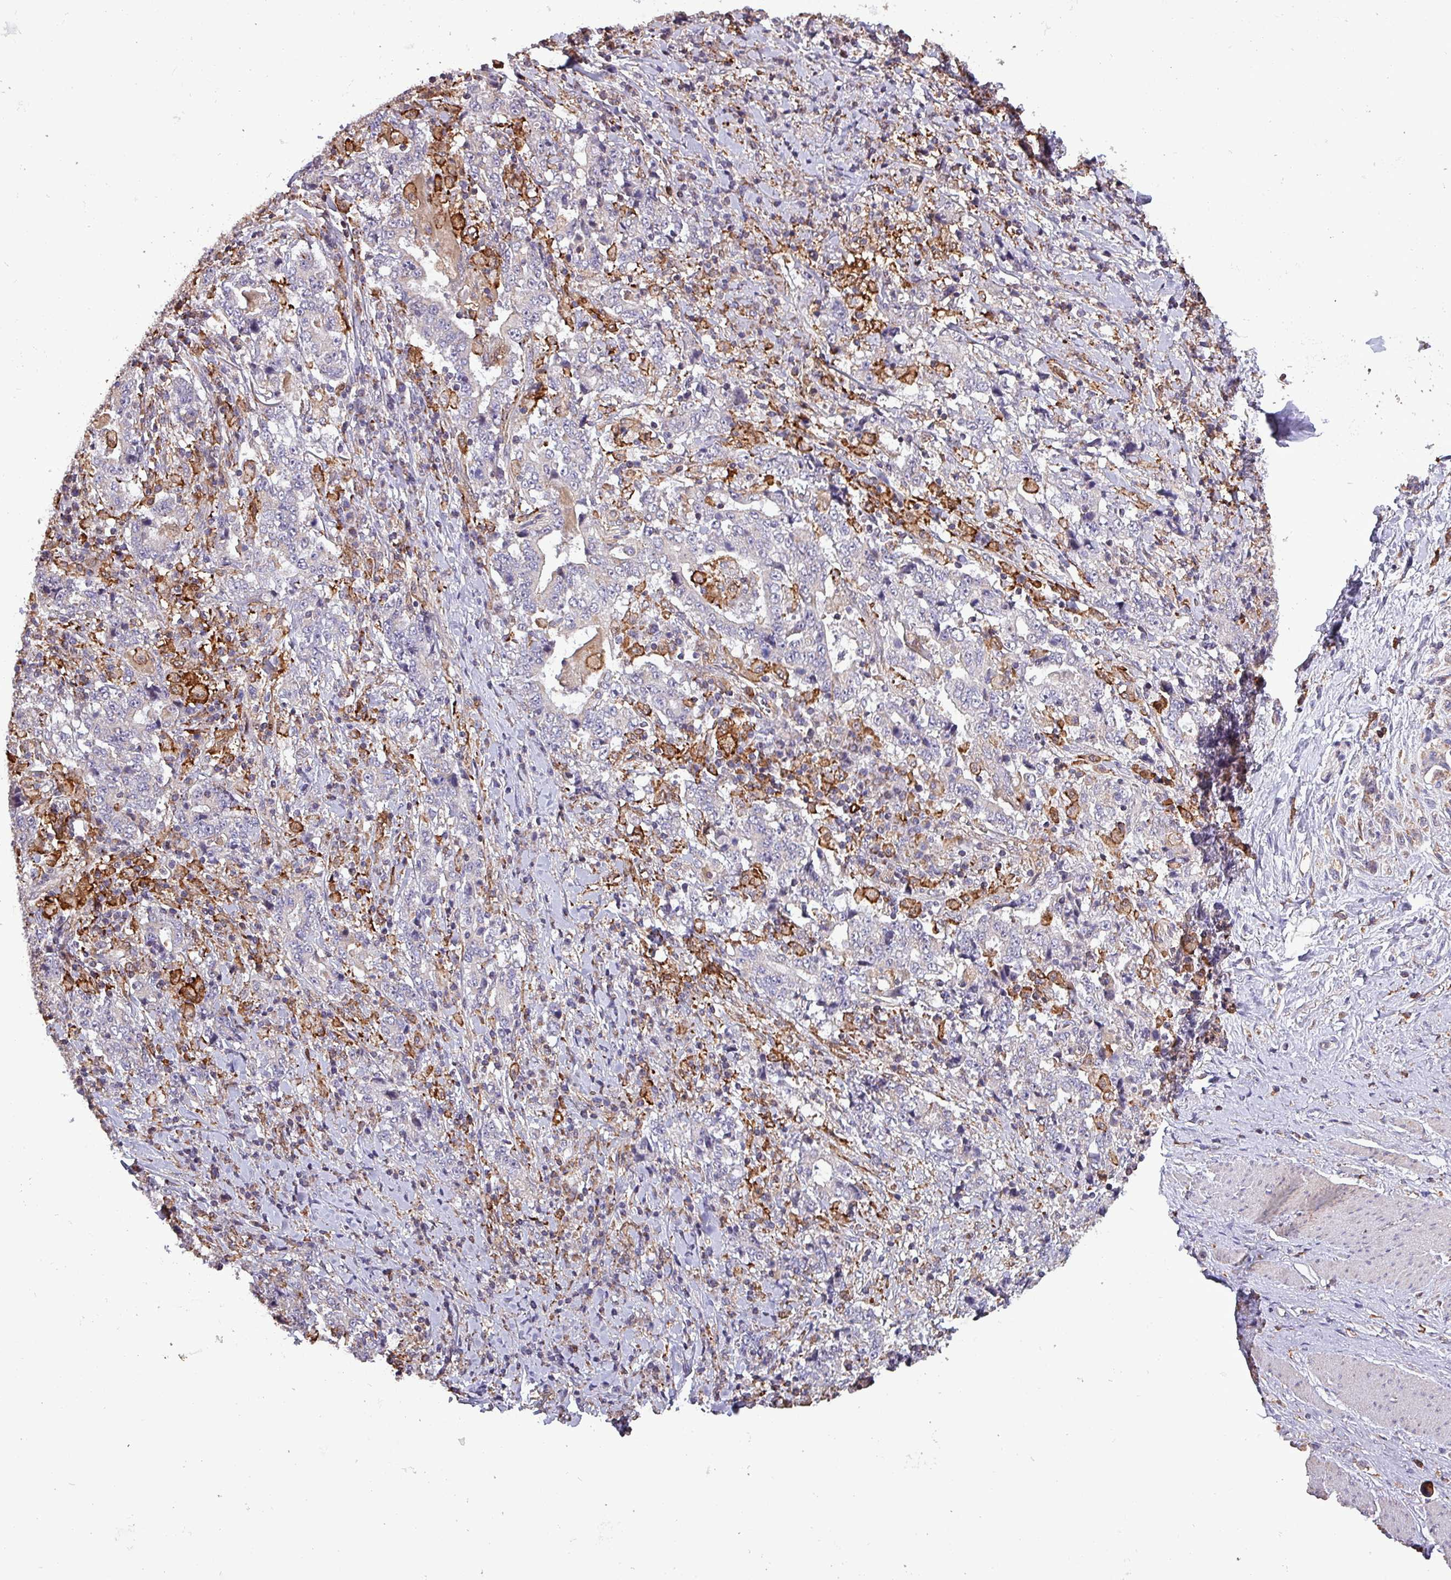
{"staining": {"intensity": "negative", "quantity": "none", "location": "none"}, "tissue": "stomach cancer", "cell_type": "Tumor cells", "image_type": "cancer", "snomed": [{"axis": "morphology", "description": "Normal tissue, NOS"}, {"axis": "morphology", "description": "Adenocarcinoma, NOS"}, {"axis": "topography", "description": "Stomach, upper"}, {"axis": "topography", "description": "Stomach"}], "caption": "High power microscopy histopathology image of an immunohistochemistry (IHC) image of stomach adenocarcinoma, revealing no significant staining in tumor cells.", "gene": "SCIN", "patient": {"sex": "male", "age": 59}}